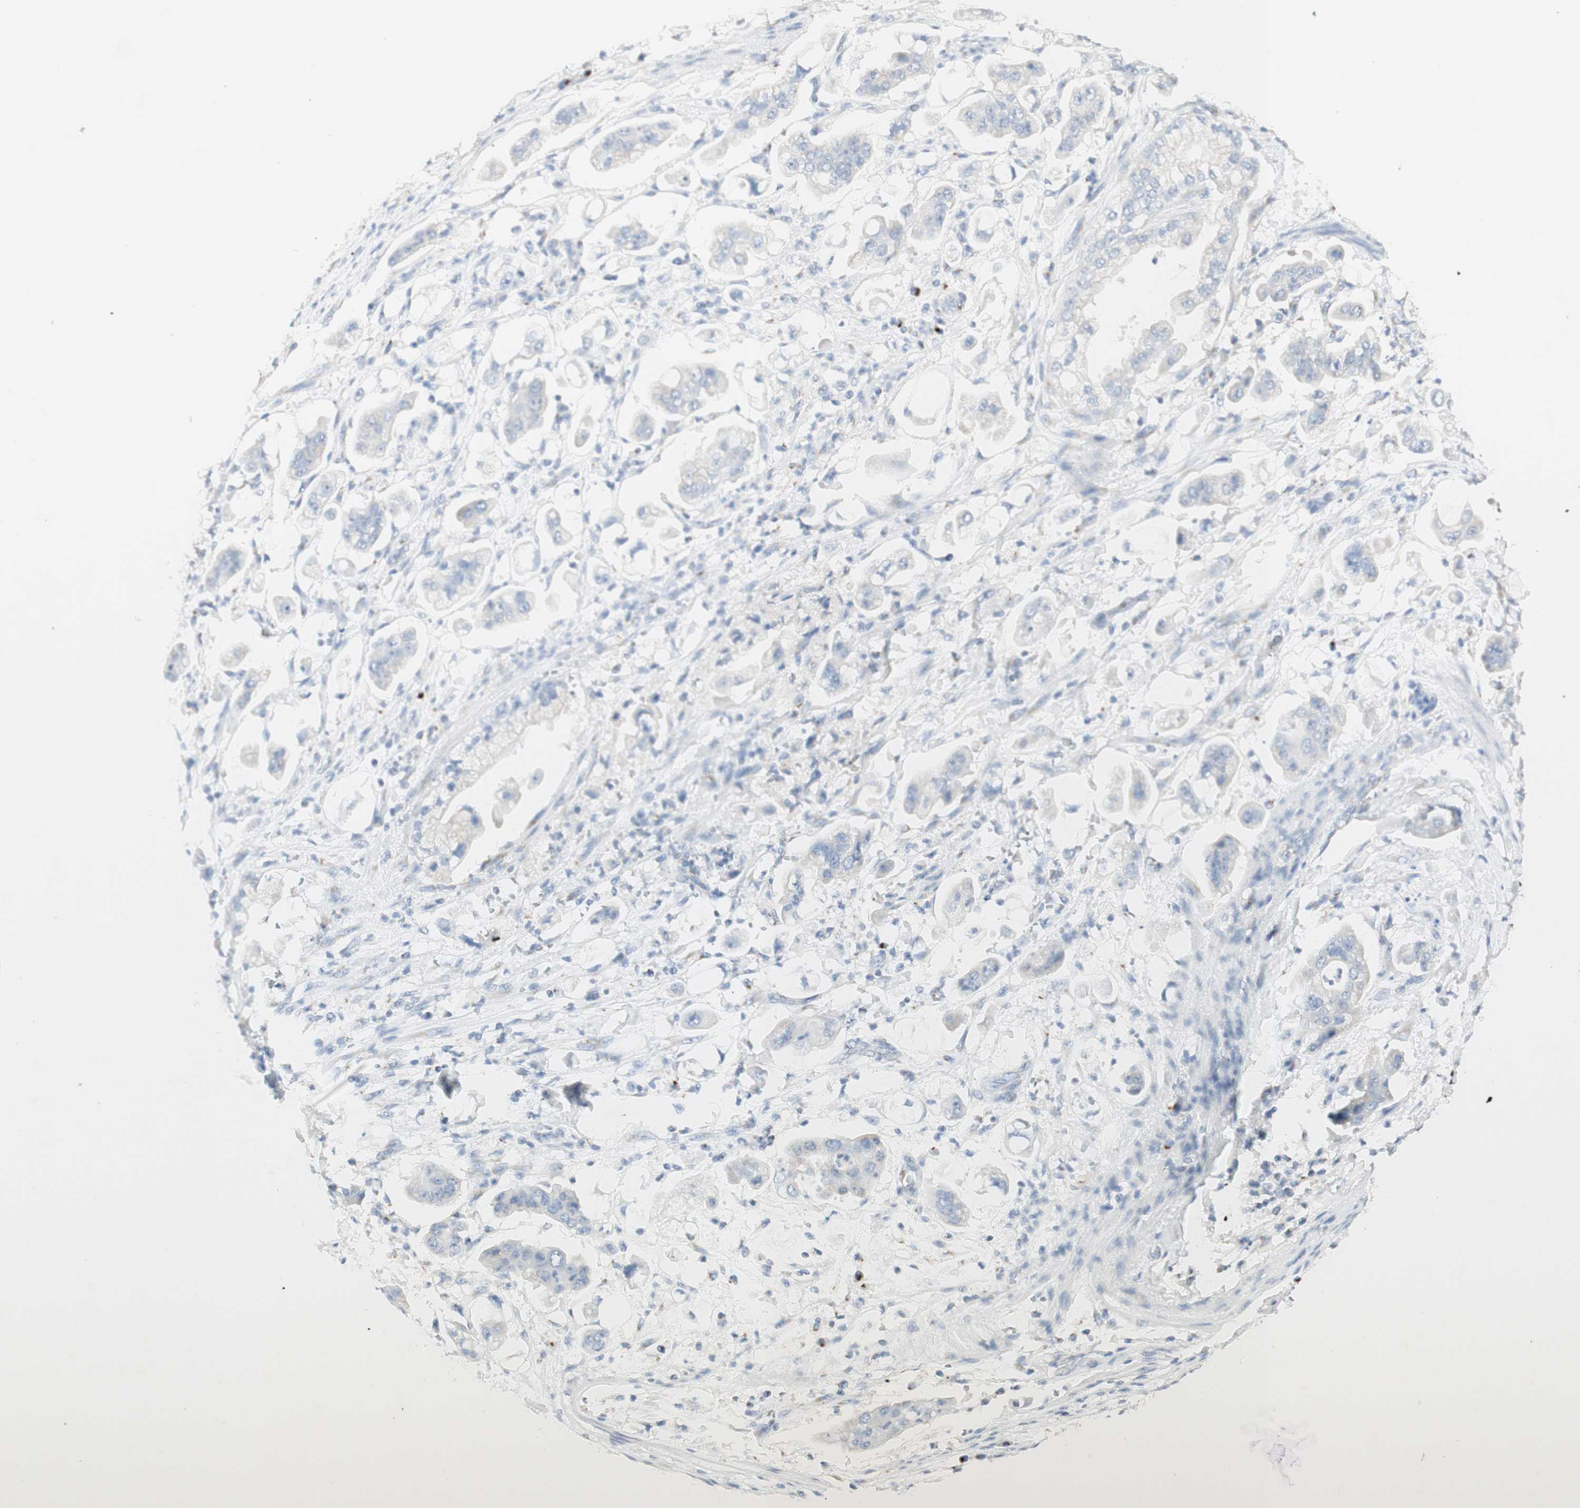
{"staining": {"intensity": "negative", "quantity": "none", "location": "none"}, "tissue": "stomach cancer", "cell_type": "Tumor cells", "image_type": "cancer", "snomed": [{"axis": "morphology", "description": "Adenocarcinoma, NOS"}, {"axis": "topography", "description": "Stomach"}], "caption": "Adenocarcinoma (stomach) stained for a protein using immunohistochemistry demonstrates no staining tumor cells.", "gene": "MANEA", "patient": {"sex": "male", "age": 62}}